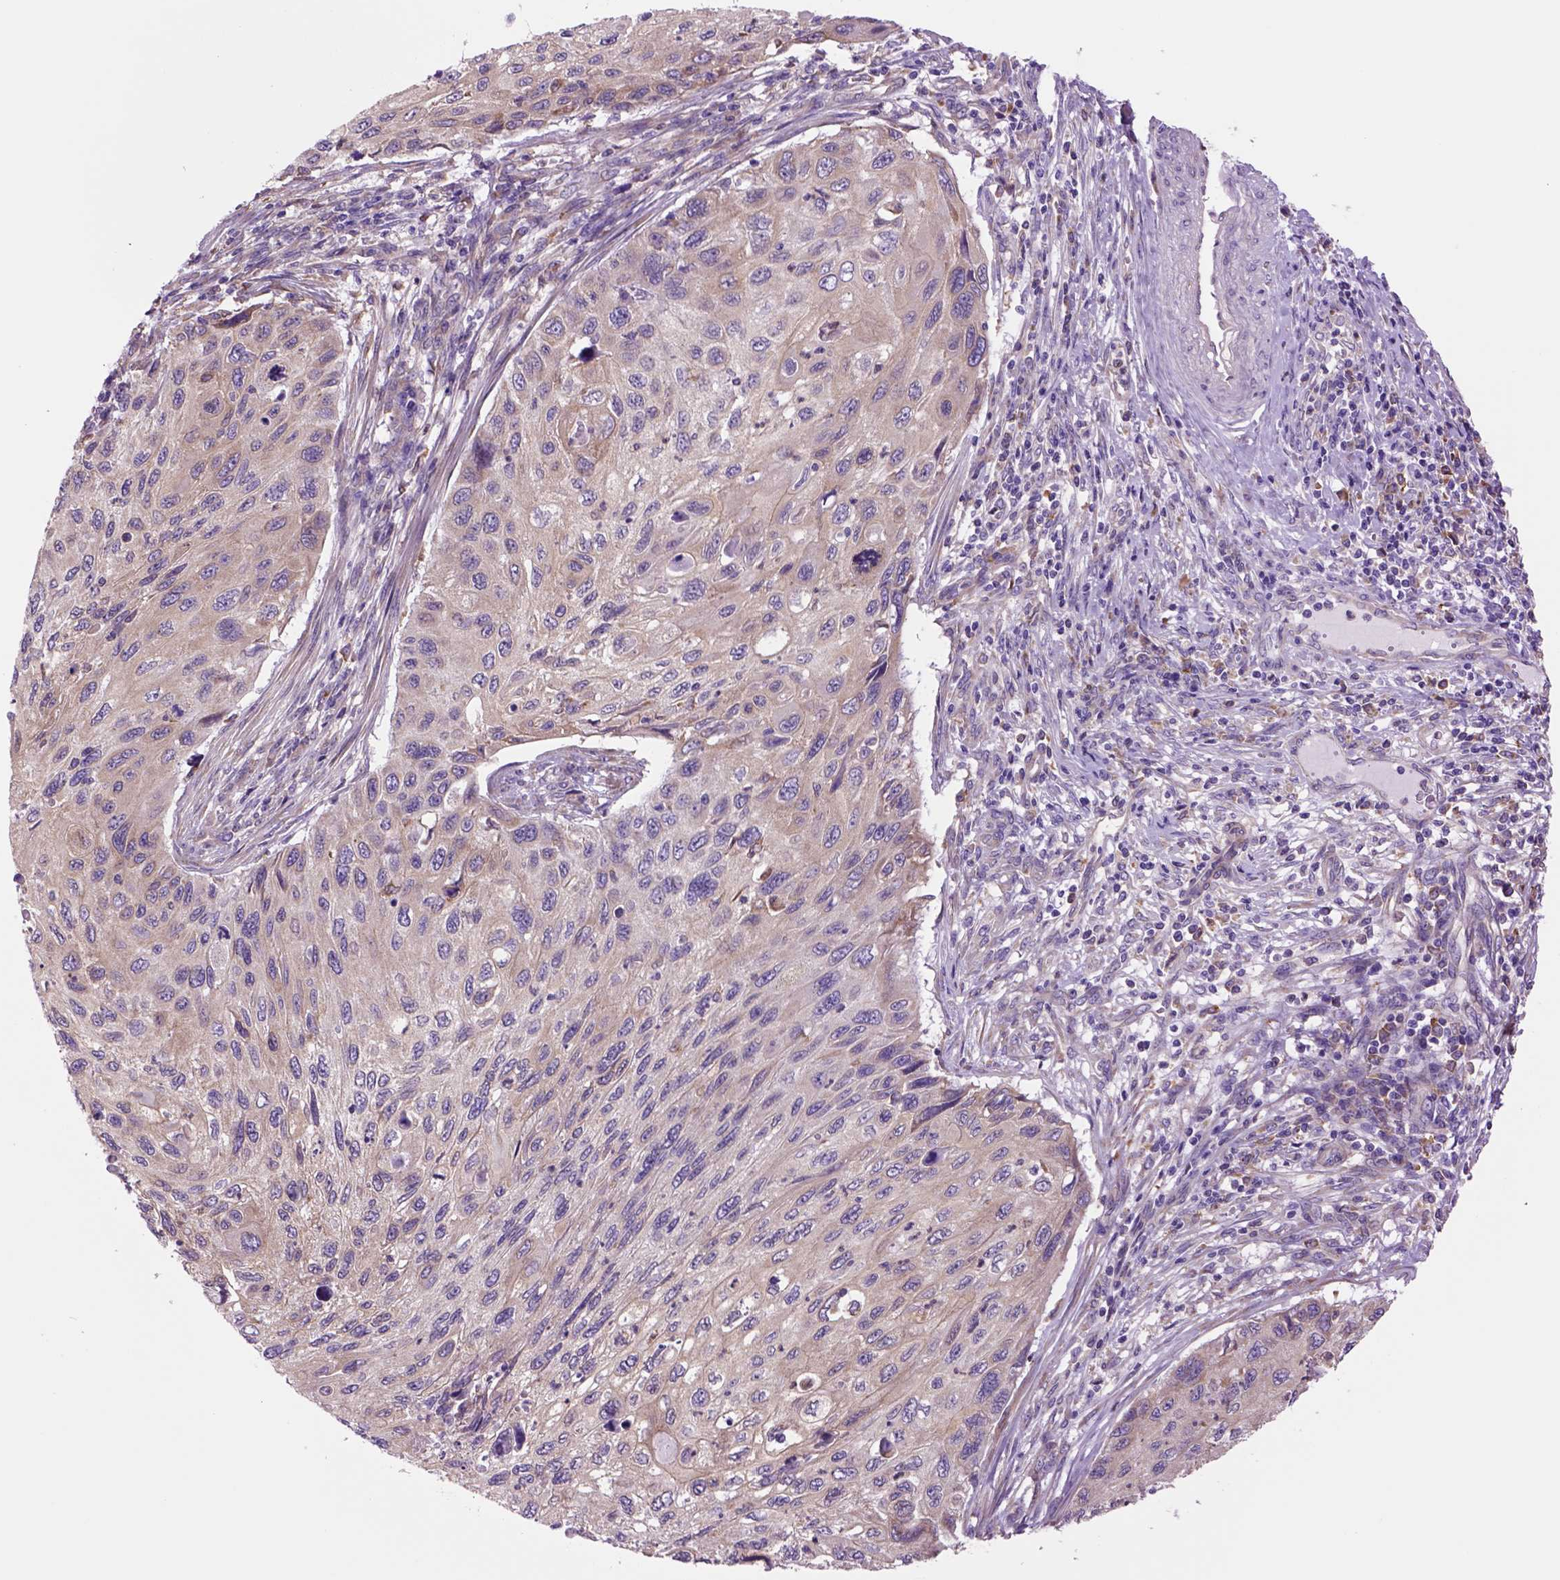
{"staining": {"intensity": "weak", "quantity": "25%-75%", "location": "cytoplasmic/membranous"}, "tissue": "cervical cancer", "cell_type": "Tumor cells", "image_type": "cancer", "snomed": [{"axis": "morphology", "description": "Squamous cell carcinoma, NOS"}, {"axis": "topography", "description": "Cervix"}], "caption": "The histopathology image reveals immunohistochemical staining of squamous cell carcinoma (cervical). There is weak cytoplasmic/membranous staining is appreciated in approximately 25%-75% of tumor cells.", "gene": "PIAS3", "patient": {"sex": "female", "age": 70}}